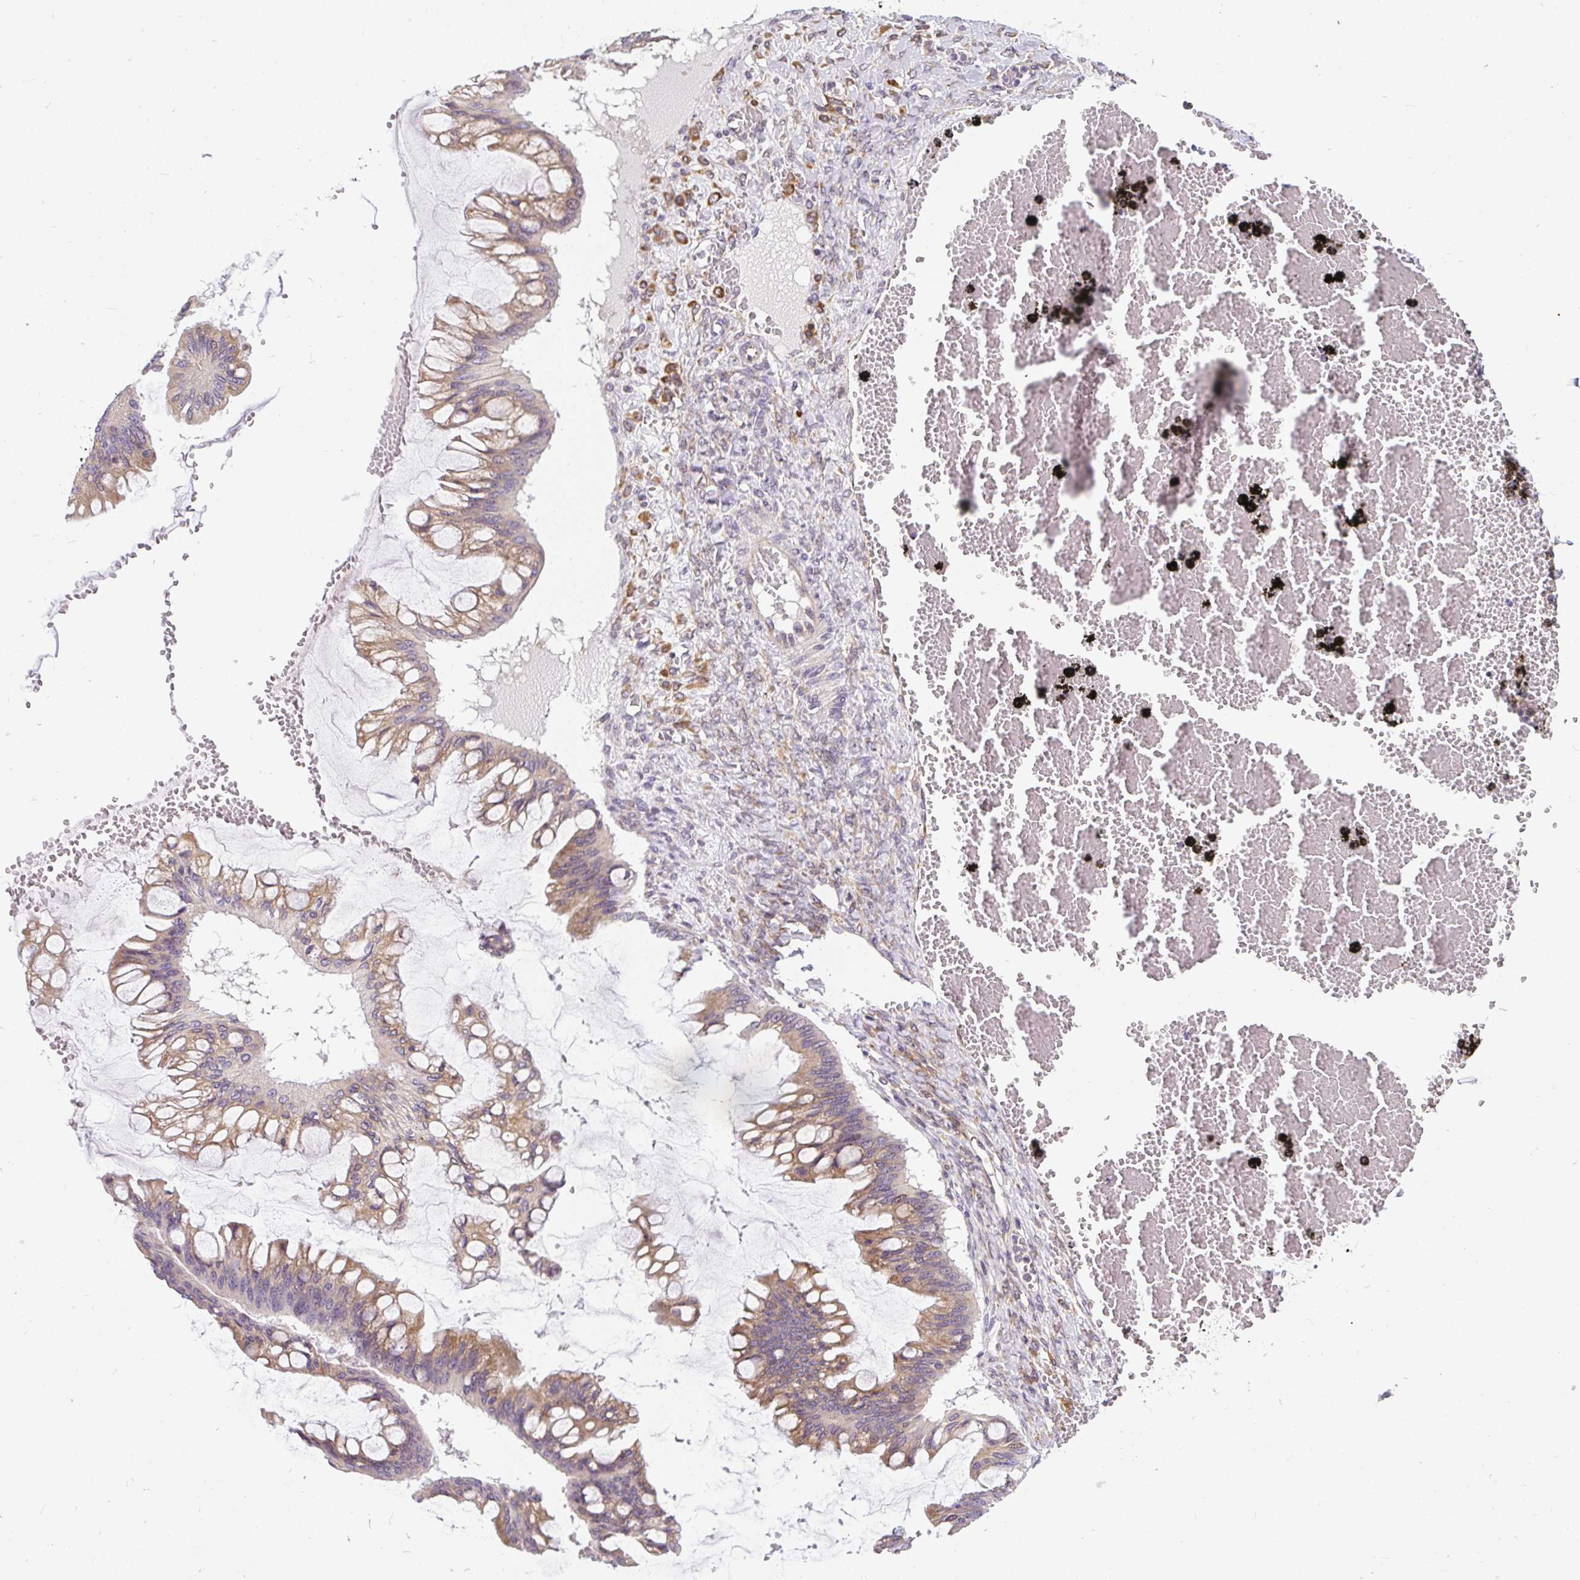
{"staining": {"intensity": "moderate", "quantity": "25%-75%", "location": "cytoplasmic/membranous"}, "tissue": "ovarian cancer", "cell_type": "Tumor cells", "image_type": "cancer", "snomed": [{"axis": "morphology", "description": "Cystadenocarcinoma, mucinous, NOS"}, {"axis": "topography", "description": "Ovary"}], "caption": "Immunohistochemistry photomicrograph of neoplastic tissue: ovarian cancer stained using immunohistochemistry reveals medium levels of moderate protein expression localized specifically in the cytoplasmic/membranous of tumor cells, appearing as a cytoplasmic/membranous brown color.", "gene": "CYP20A1", "patient": {"sex": "female", "age": 73}}